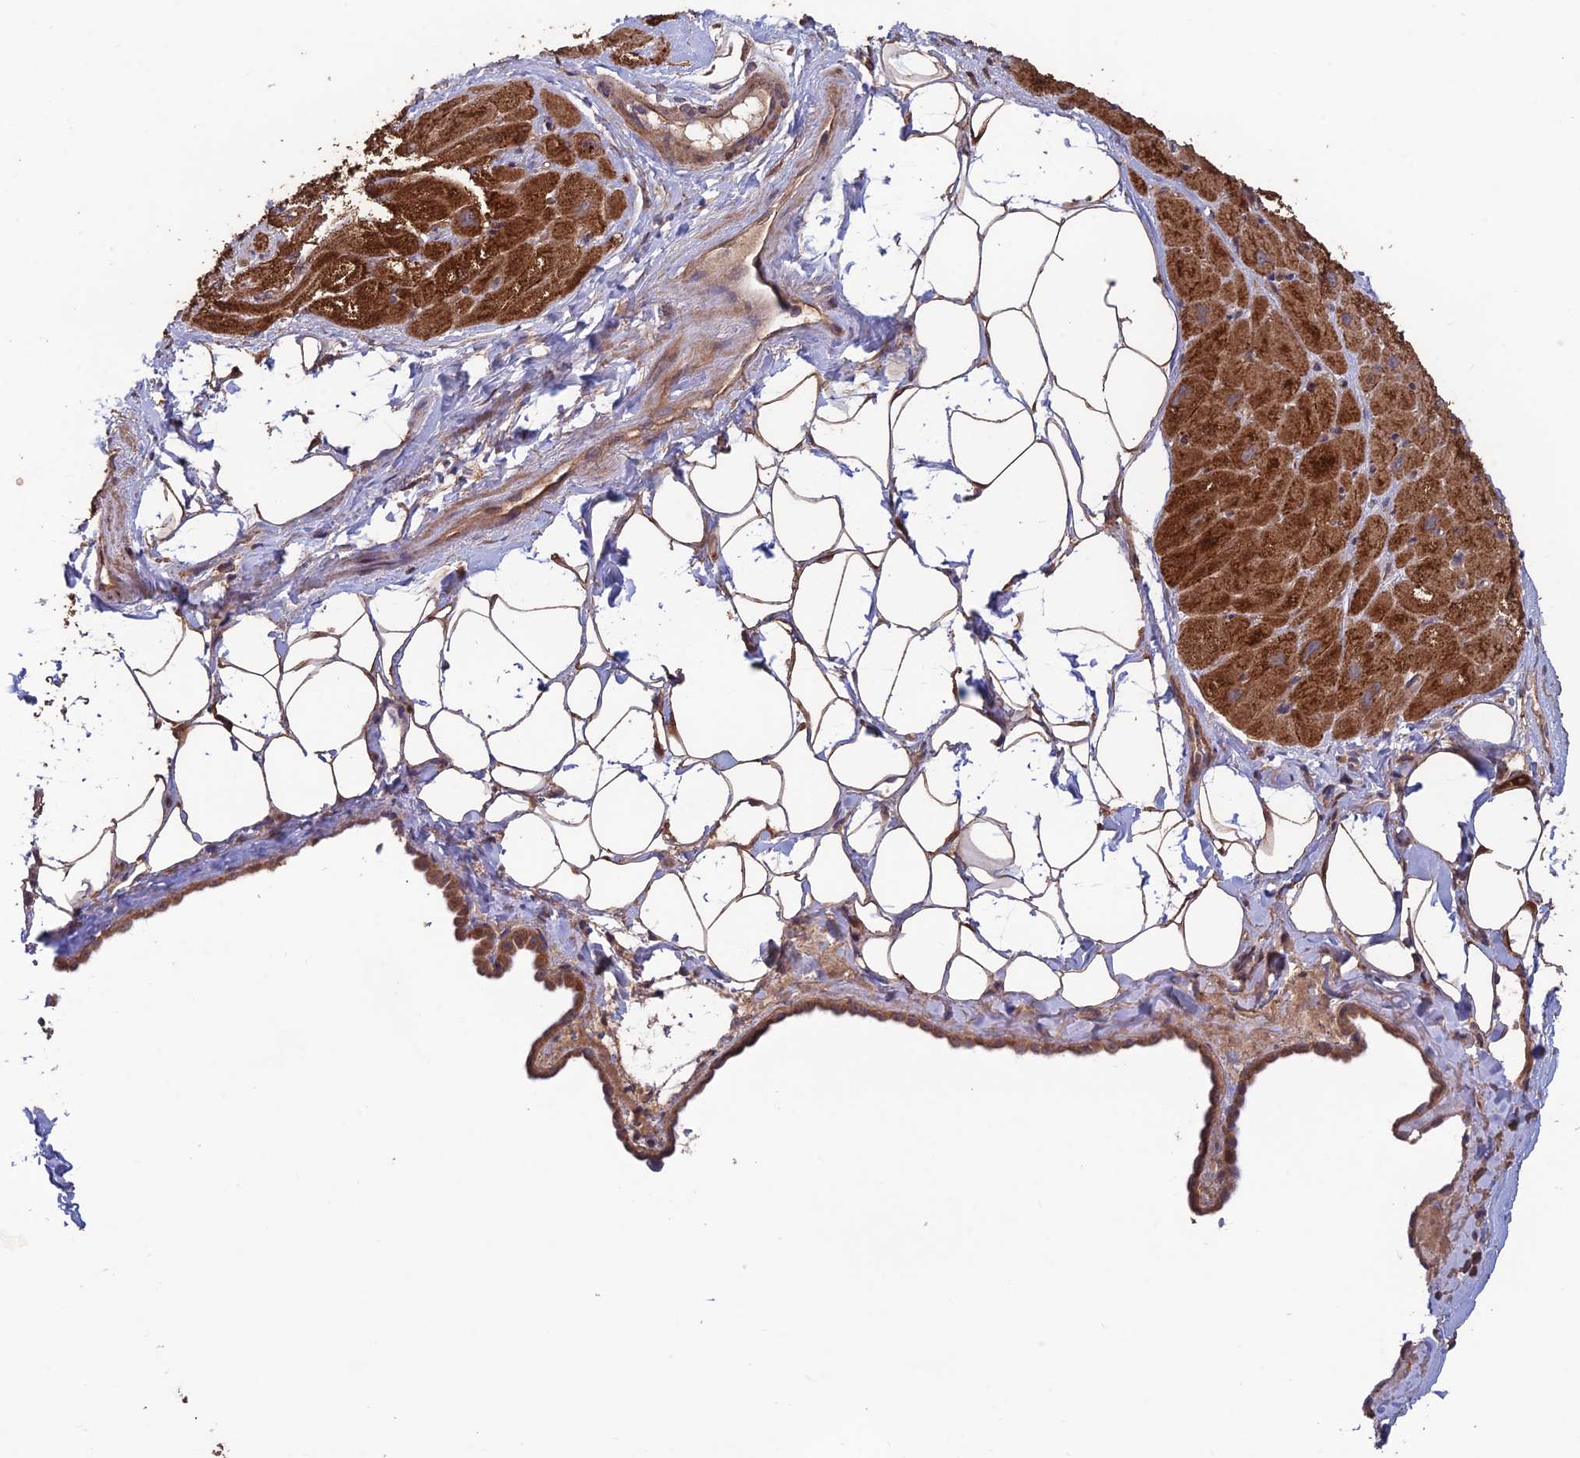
{"staining": {"intensity": "strong", "quantity": ">75%", "location": "cytoplasmic/membranous"}, "tissue": "heart muscle", "cell_type": "Cardiomyocytes", "image_type": "normal", "snomed": [{"axis": "morphology", "description": "Normal tissue, NOS"}, {"axis": "topography", "description": "Heart"}], "caption": "Brown immunohistochemical staining in normal human heart muscle demonstrates strong cytoplasmic/membranous staining in about >75% of cardiomyocytes. (DAB = brown stain, brightfield microscopy at high magnification).", "gene": "SHISA5", "patient": {"sex": "male", "age": 50}}